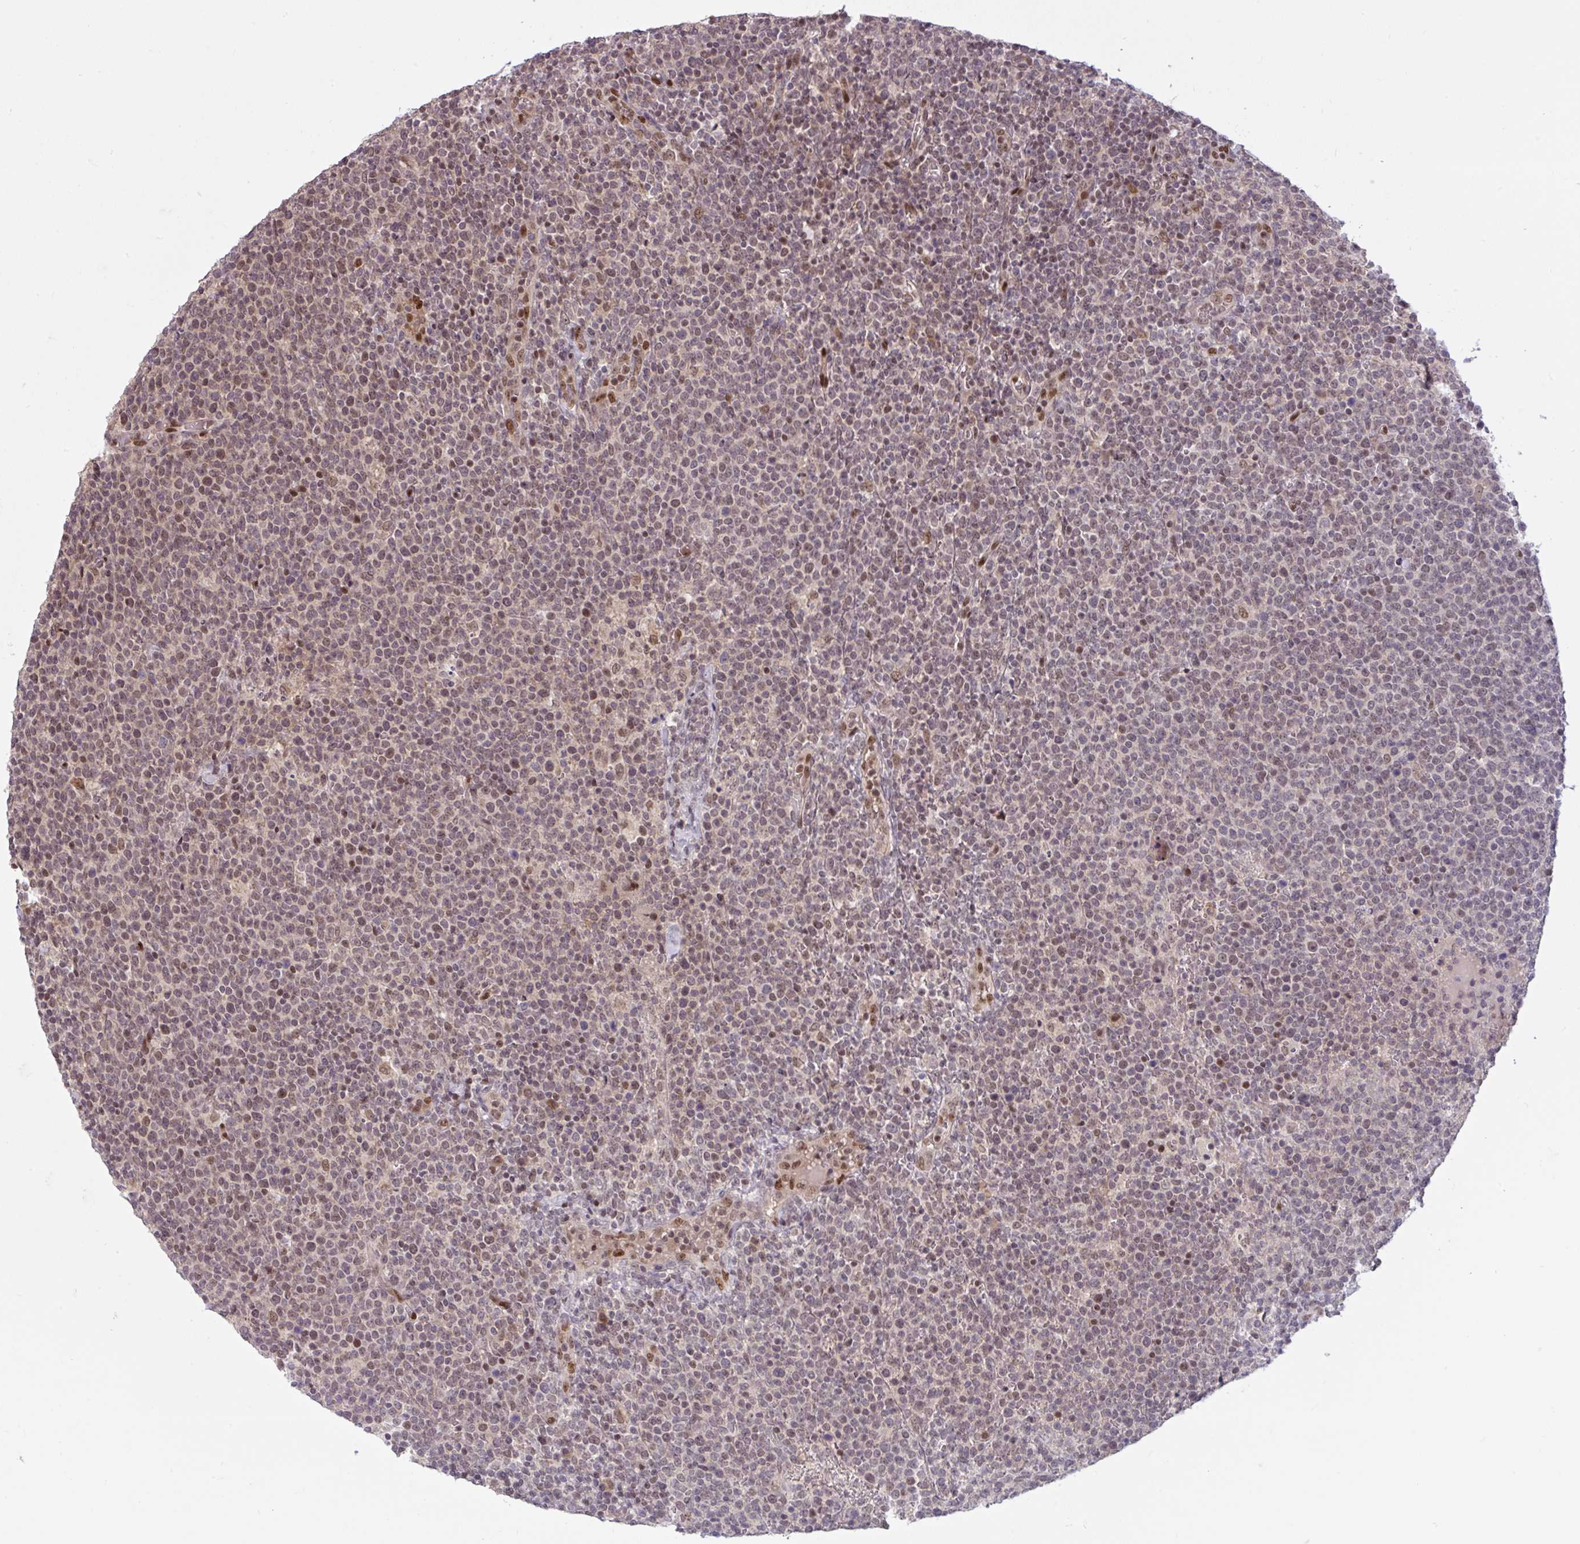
{"staining": {"intensity": "weak", "quantity": "25%-75%", "location": "nuclear"}, "tissue": "lymphoma", "cell_type": "Tumor cells", "image_type": "cancer", "snomed": [{"axis": "morphology", "description": "Malignant lymphoma, non-Hodgkin's type, High grade"}, {"axis": "topography", "description": "Lymph node"}], "caption": "Protein expression analysis of malignant lymphoma, non-Hodgkin's type (high-grade) reveals weak nuclear expression in about 25%-75% of tumor cells.", "gene": "KLF2", "patient": {"sex": "male", "age": 61}}